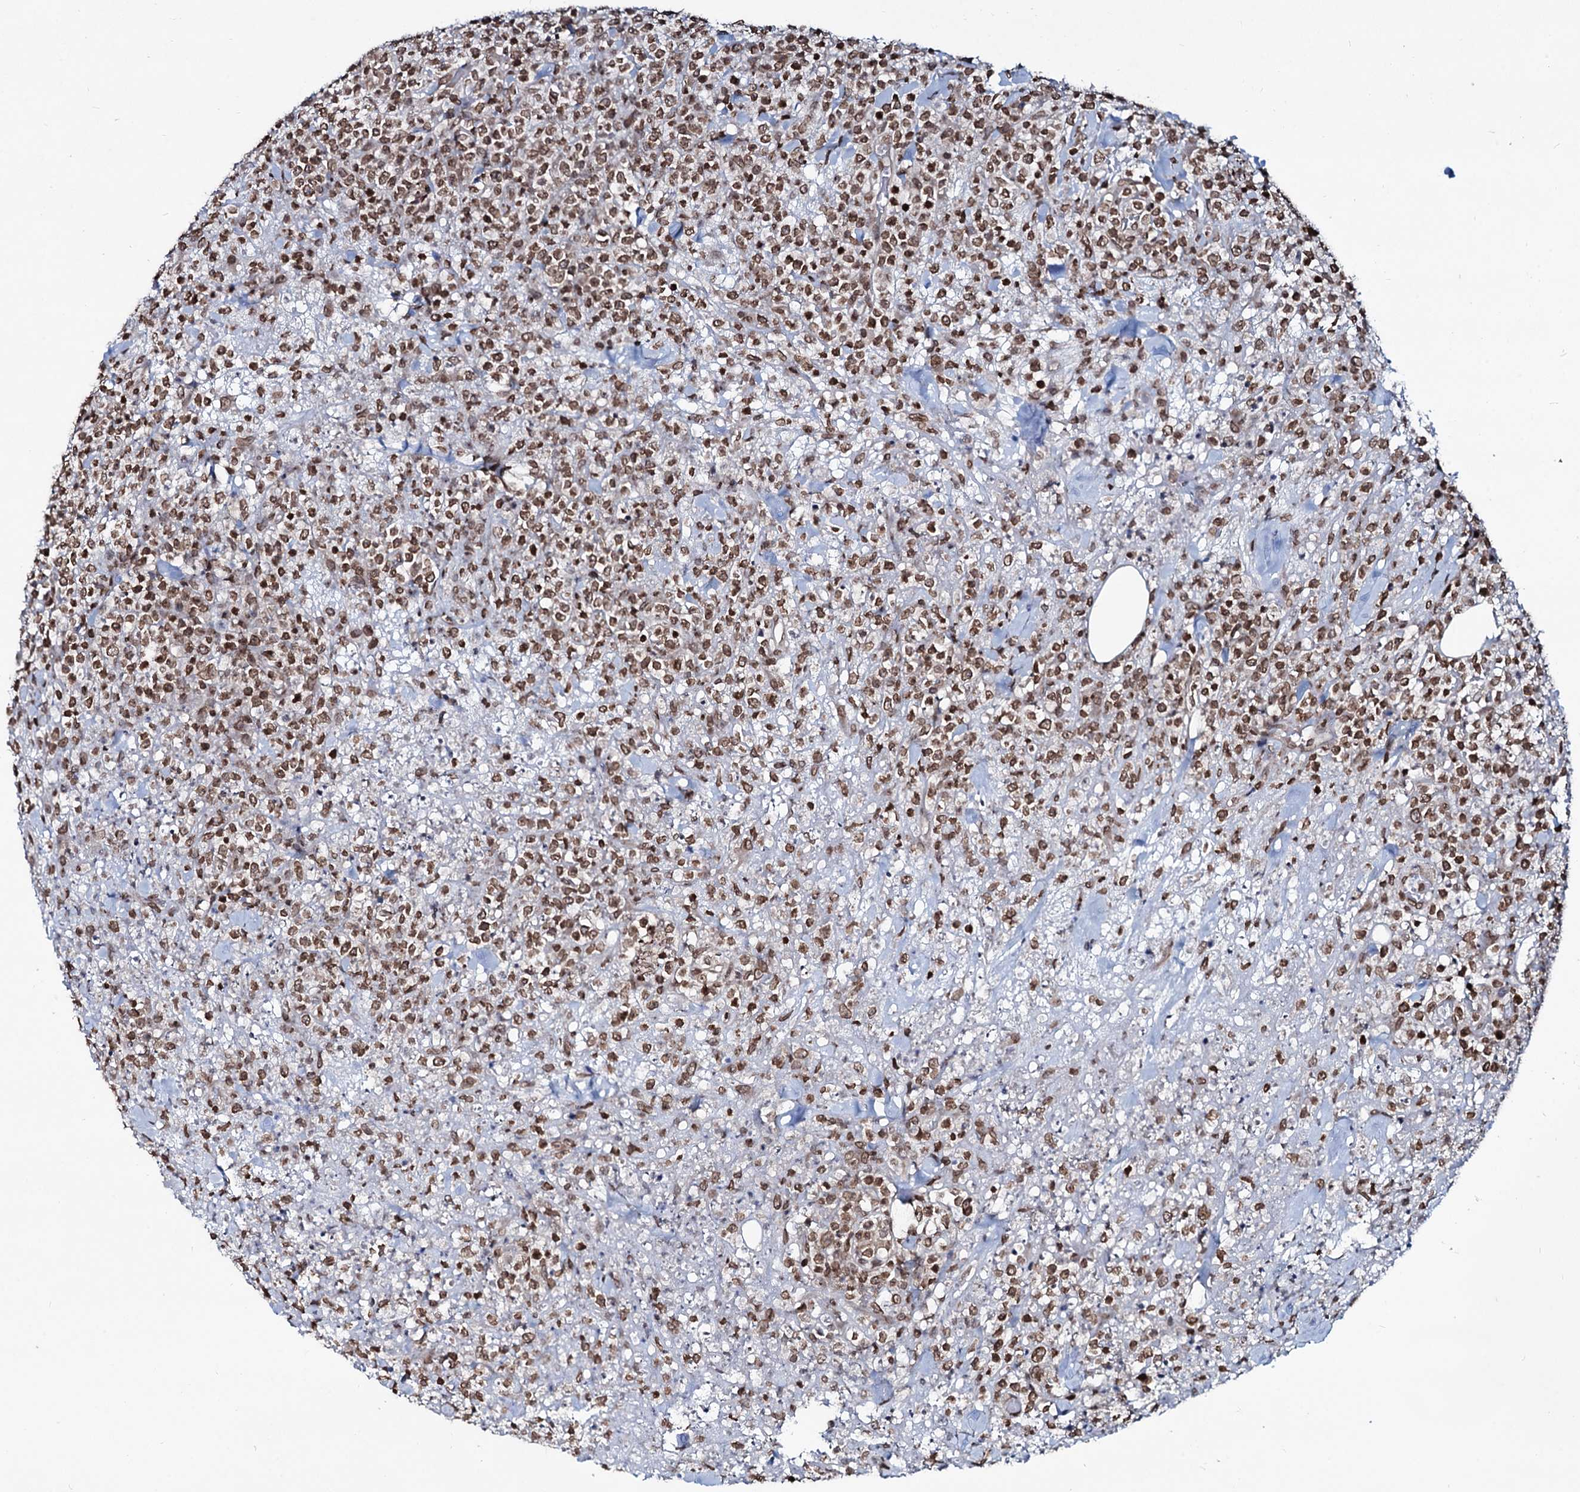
{"staining": {"intensity": "moderate", "quantity": ">75%", "location": "nuclear"}, "tissue": "lymphoma", "cell_type": "Tumor cells", "image_type": "cancer", "snomed": [{"axis": "morphology", "description": "Malignant lymphoma, non-Hodgkin's type, High grade"}, {"axis": "topography", "description": "Colon"}], "caption": "Immunohistochemistry (IHC) (DAB) staining of human malignant lymphoma, non-Hodgkin's type (high-grade) reveals moderate nuclear protein expression in approximately >75% of tumor cells.", "gene": "RNF6", "patient": {"sex": "female", "age": 53}}